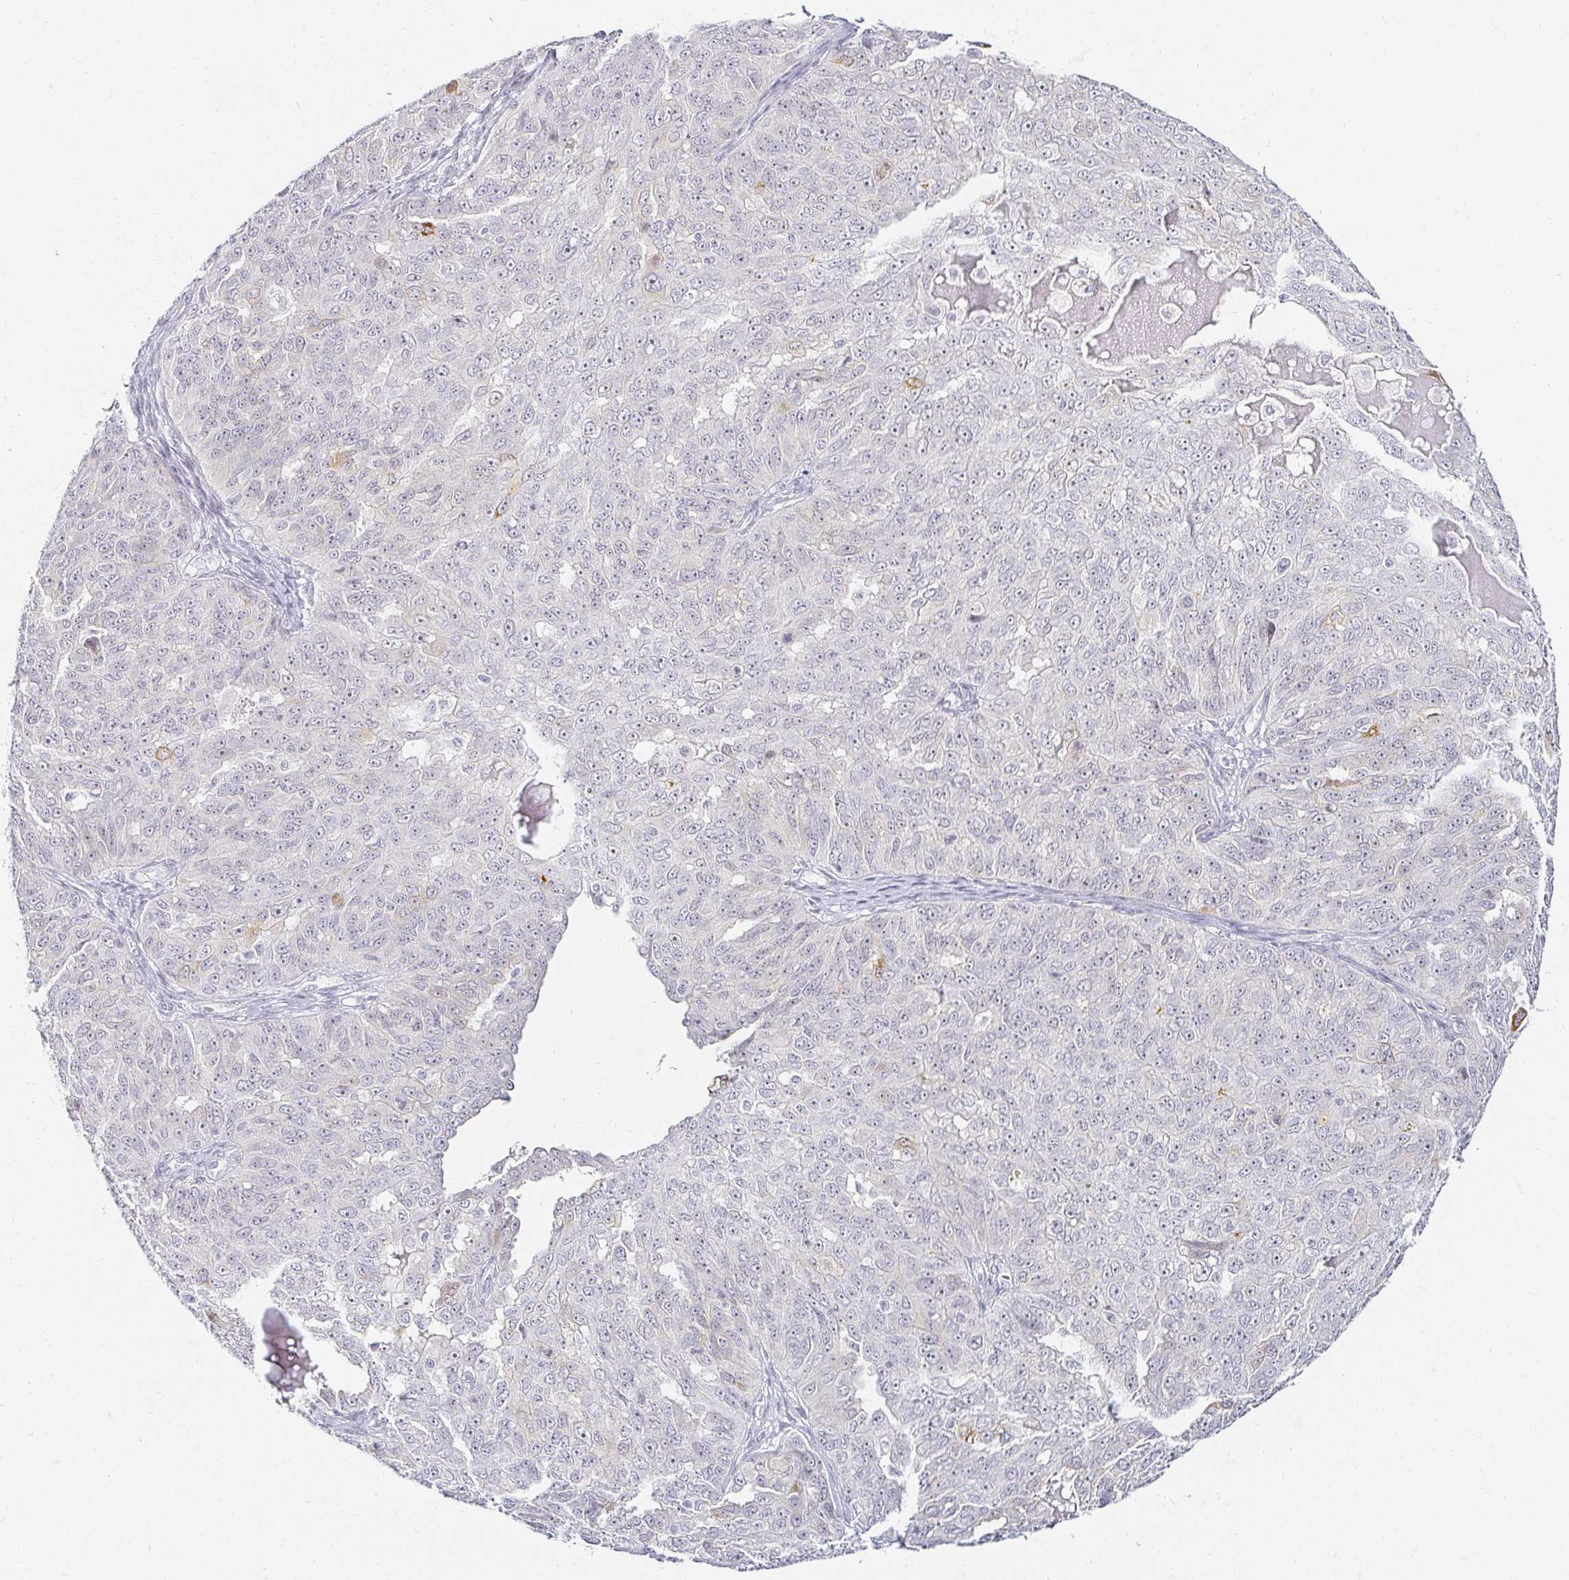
{"staining": {"intensity": "moderate", "quantity": "<25%", "location": "cytoplasmic/membranous,nuclear"}, "tissue": "ovarian cancer", "cell_type": "Tumor cells", "image_type": "cancer", "snomed": [{"axis": "morphology", "description": "Carcinoma, endometroid"}, {"axis": "topography", "description": "Ovary"}], "caption": "DAB (3,3'-diaminobenzidine) immunohistochemical staining of human ovarian endometroid carcinoma reveals moderate cytoplasmic/membranous and nuclear protein positivity in approximately <25% of tumor cells.", "gene": "ACAN", "patient": {"sex": "female", "age": 70}}